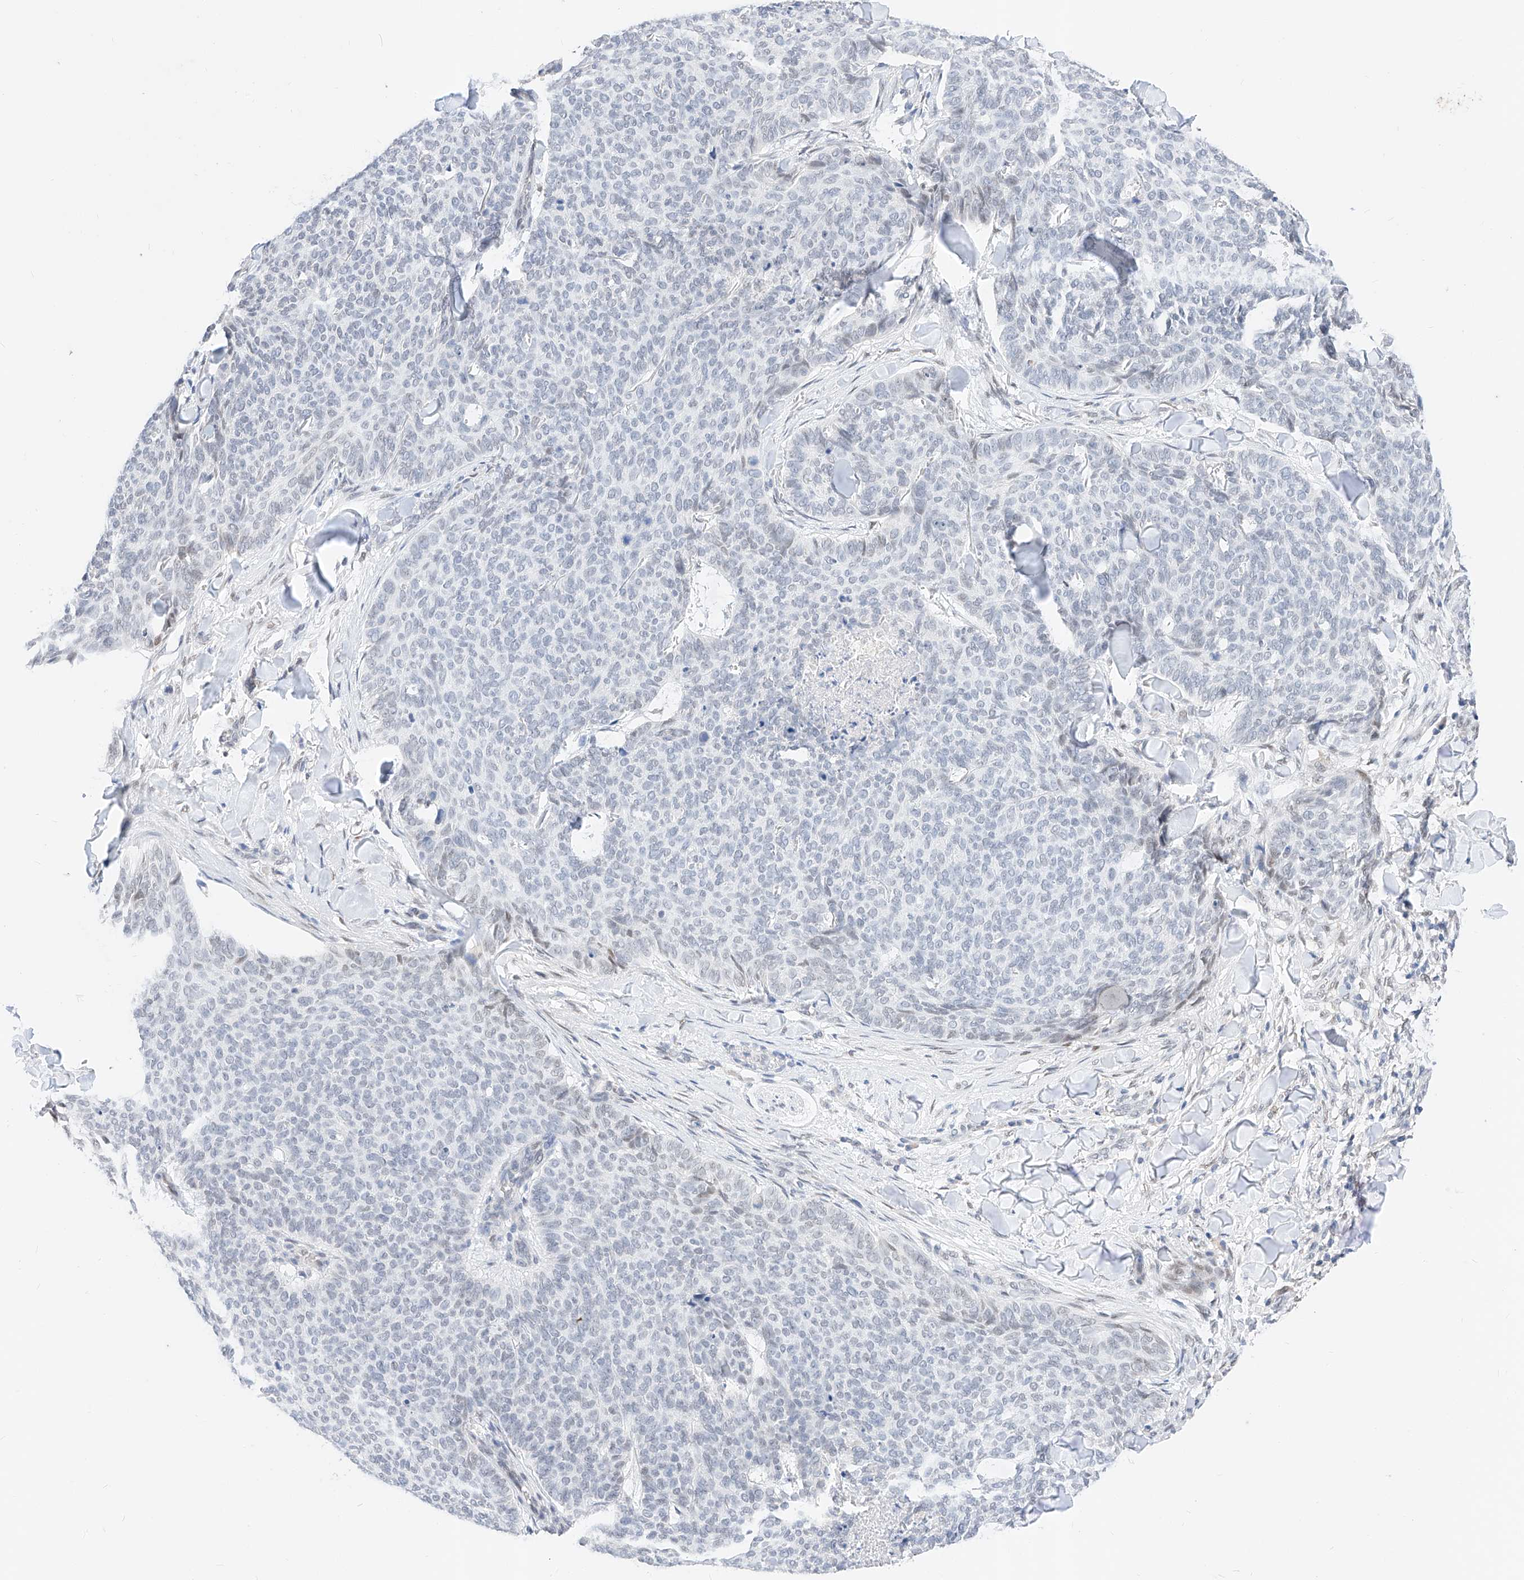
{"staining": {"intensity": "negative", "quantity": "none", "location": "none"}, "tissue": "skin cancer", "cell_type": "Tumor cells", "image_type": "cancer", "snomed": [{"axis": "morphology", "description": "Normal tissue, NOS"}, {"axis": "morphology", "description": "Basal cell carcinoma"}, {"axis": "topography", "description": "Skin"}], "caption": "Immunohistochemical staining of human skin cancer reveals no significant positivity in tumor cells.", "gene": "KCNJ1", "patient": {"sex": "male", "age": 50}}